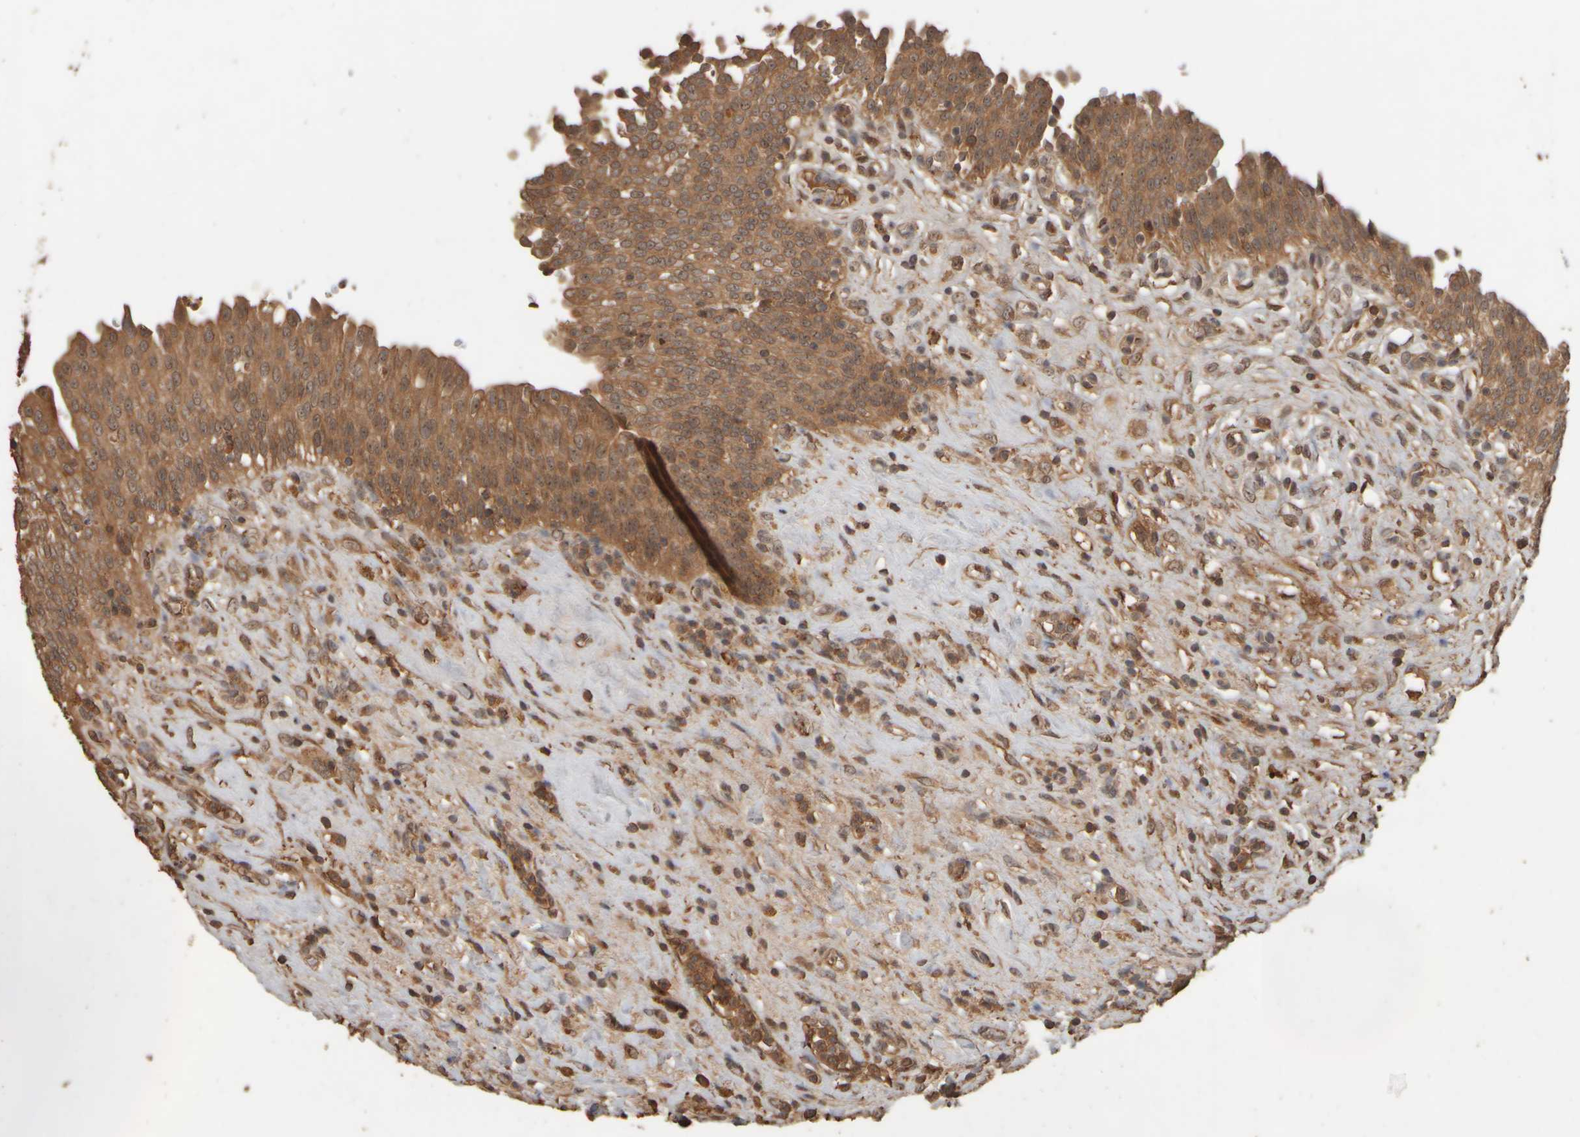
{"staining": {"intensity": "moderate", "quantity": ">75%", "location": "cytoplasmic/membranous,nuclear"}, "tissue": "urinary bladder", "cell_type": "Urothelial cells", "image_type": "normal", "snomed": [{"axis": "morphology", "description": "Urothelial carcinoma, High grade"}, {"axis": "topography", "description": "Urinary bladder"}], "caption": "Normal urinary bladder was stained to show a protein in brown. There is medium levels of moderate cytoplasmic/membranous,nuclear positivity in approximately >75% of urothelial cells. The protein of interest is stained brown, and the nuclei are stained in blue (DAB (3,3'-diaminobenzidine) IHC with brightfield microscopy, high magnification).", "gene": "SPHK1", "patient": {"sex": "male", "age": 46}}